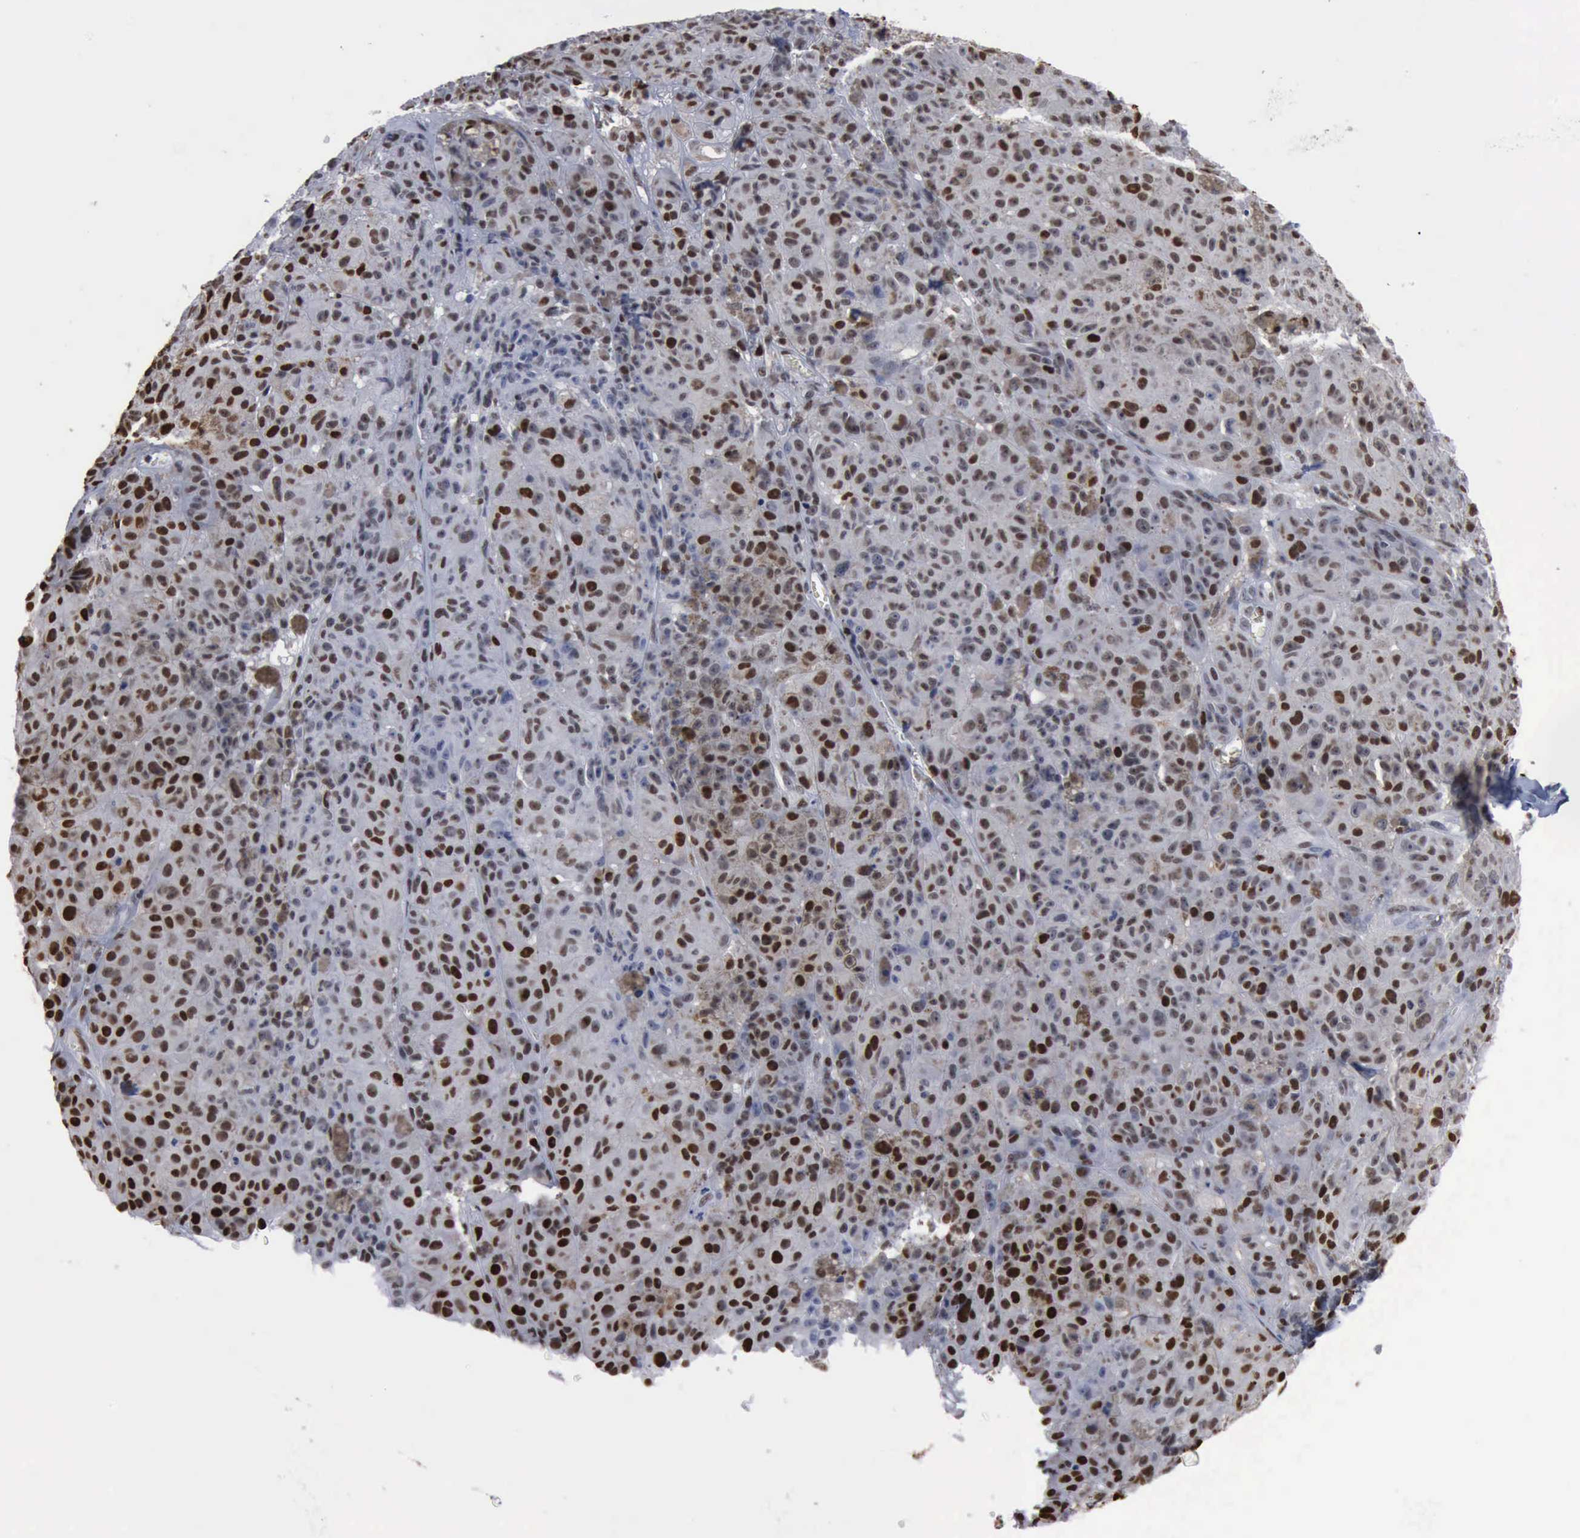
{"staining": {"intensity": "moderate", "quantity": ">75%", "location": "nuclear"}, "tissue": "melanoma", "cell_type": "Tumor cells", "image_type": "cancer", "snomed": [{"axis": "morphology", "description": "Malignant melanoma, NOS"}, {"axis": "topography", "description": "Skin"}], "caption": "Malignant melanoma stained with a protein marker exhibits moderate staining in tumor cells.", "gene": "PCNA", "patient": {"sex": "male", "age": 40}}